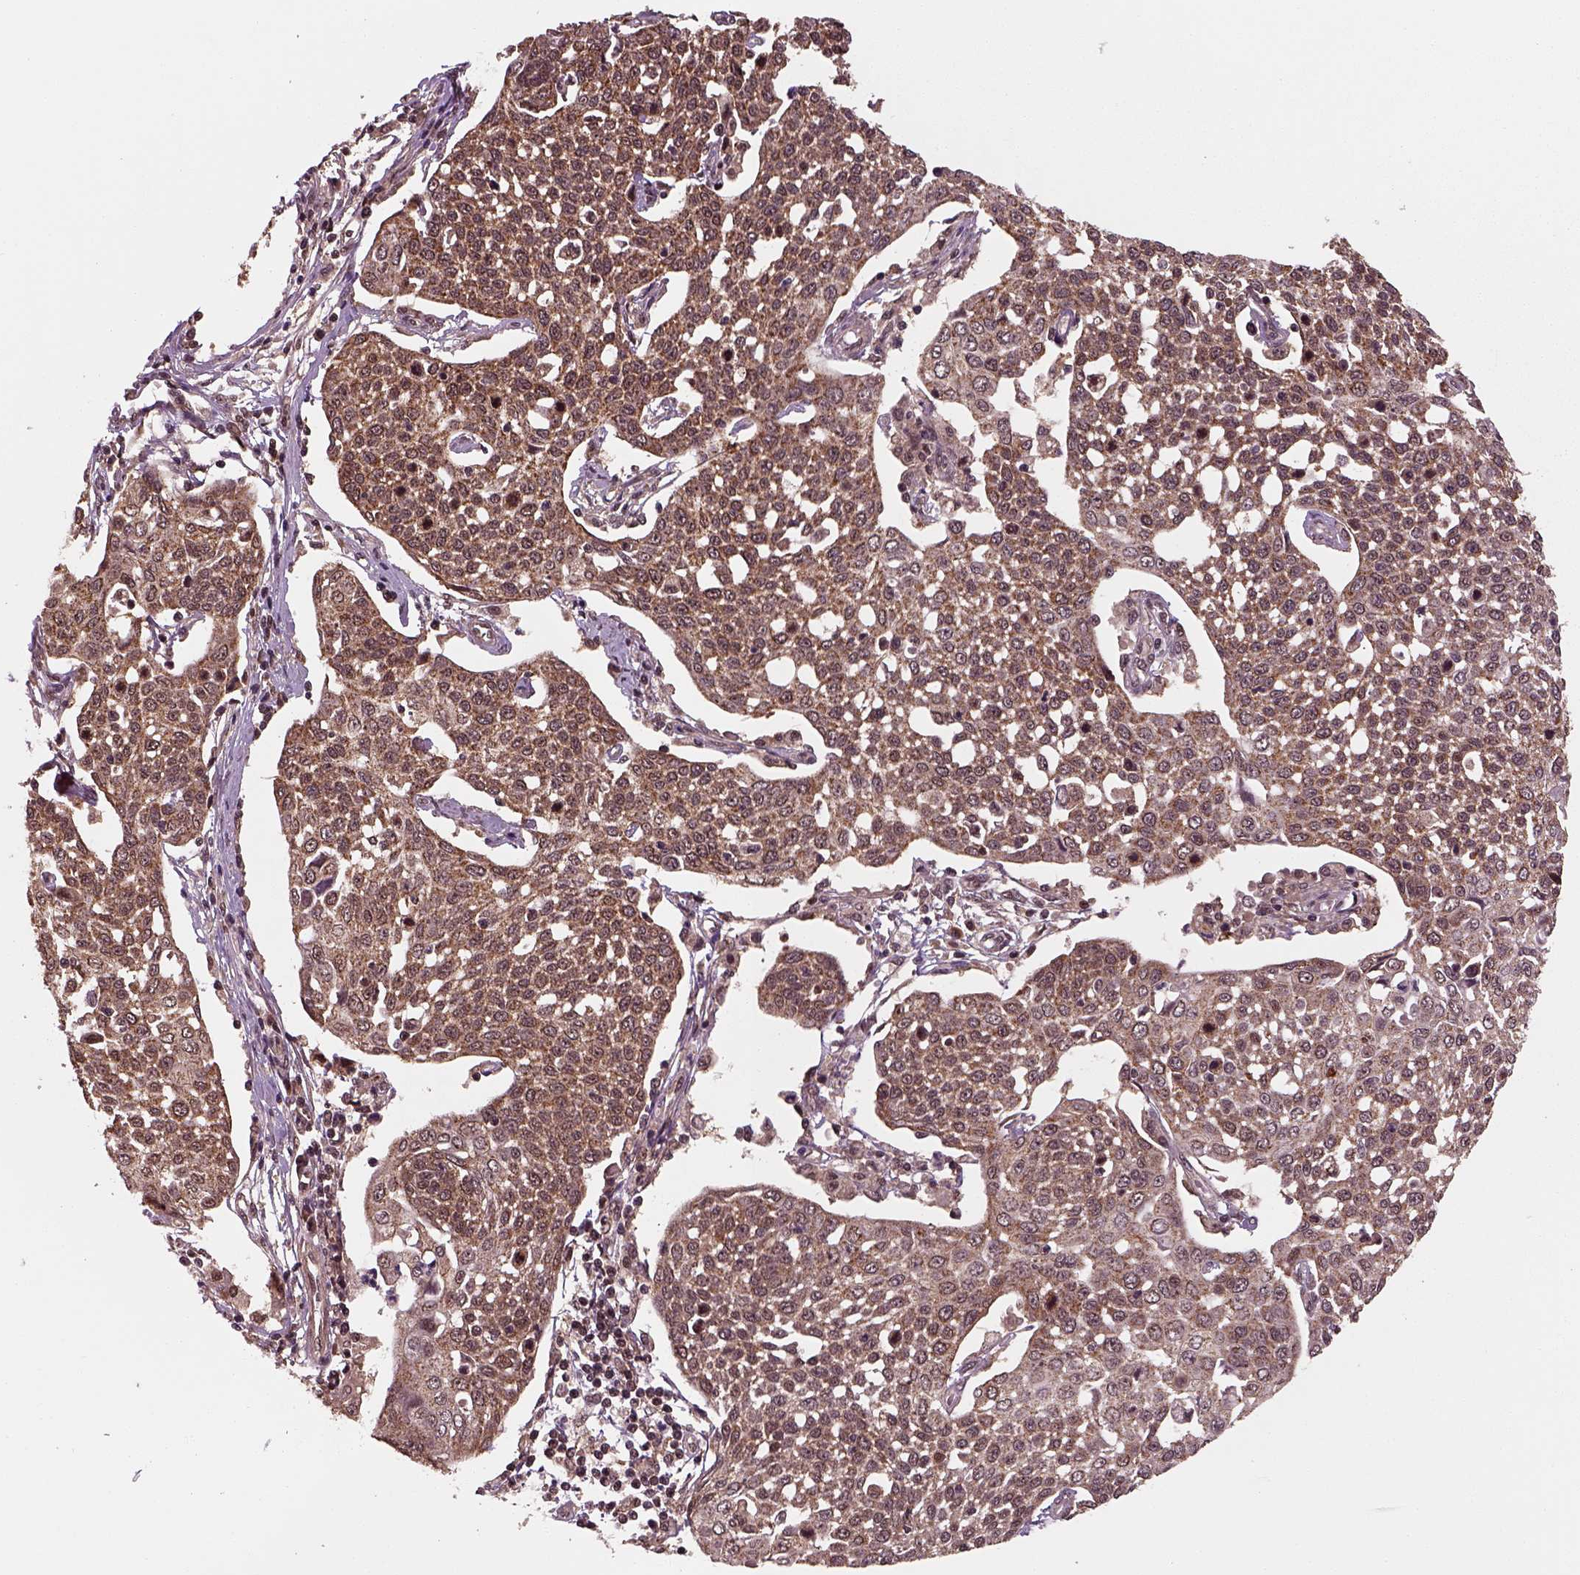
{"staining": {"intensity": "moderate", "quantity": ">75%", "location": "cytoplasmic/membranous"}, "tissue": "cervical cancer", "cell_type": "Tumor cells", "image_type": "cancer", "snomed": [{"axis": "morphology", "description": "Squamous cell carcinoma, NOS"}, {"axis": "topography", "description": "Cervix"}], "caption": "Immunohistochemistry (DAB (3,3'-diaminobenzidine)) staining of human cervical cancer (squamous cell carcinoma) exhibits moderate cytoplasmic/membranous protein positivity in approximately >75% of tumor cells. The staining was performed using DAB, with brown indicating positive protein expression. Nuclei are stained blue with hematoxylin.", "gene": "NUDT9", "patient": {"sex": "female", "age": 34}}